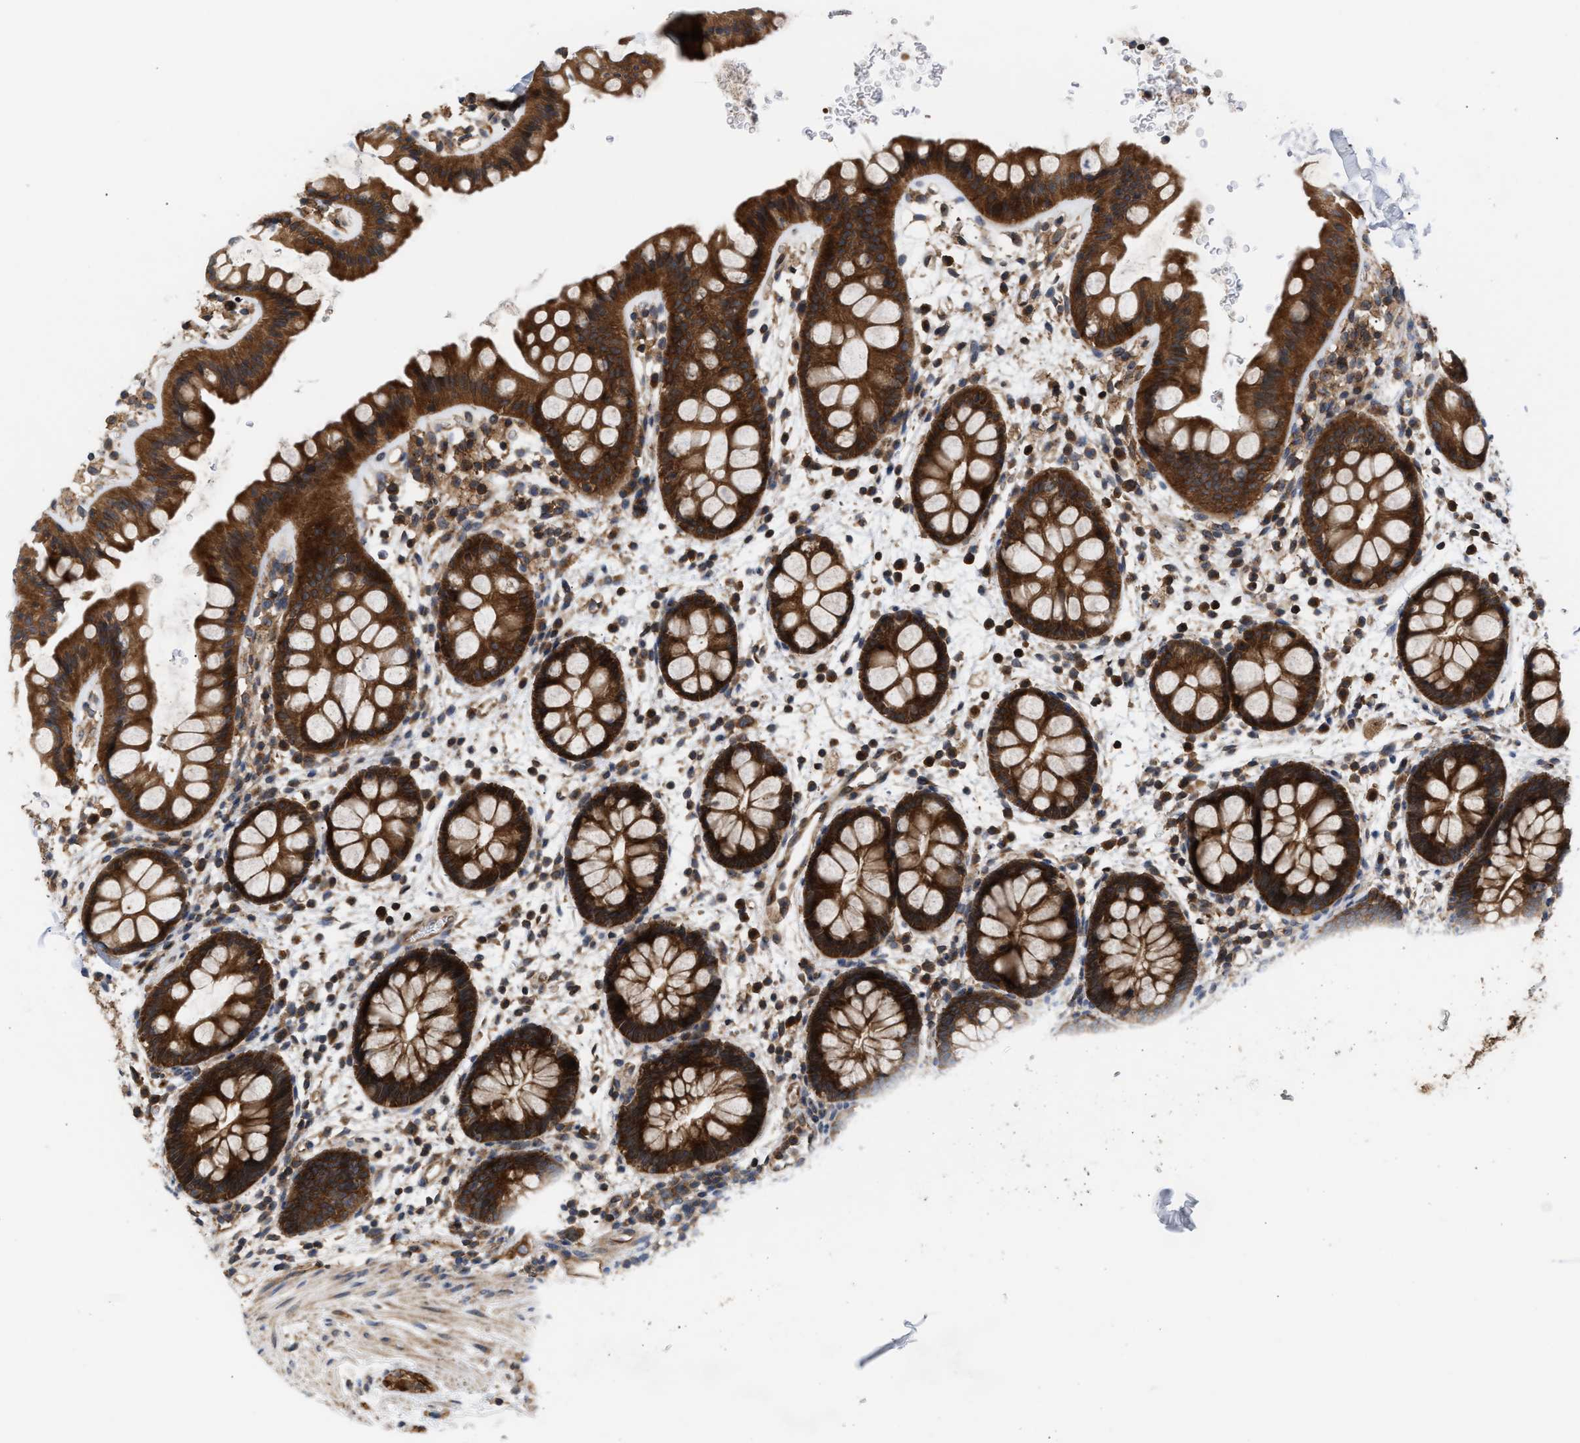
{"staining": {"intensity": "strong", "quantity": ">75%", "location": "cytoplasmic/membranous"}, "tissue": "rectum", "cell_type": "Glandular cells", "image_type": "normal", "snomed": [{"axis": "morphology", "description": "Normal tissue, NOS"}, {"axis": "topography", "description": "Rectum"}], "caption": "Immunohistochemical staining of benign rectum exhibits >75% levels of strong cytoplasmic/membranous protein staining in about >75% of glandular cells.", "gene": "LAPTM4B", "patient": {"sex": "female", "age": 24}}